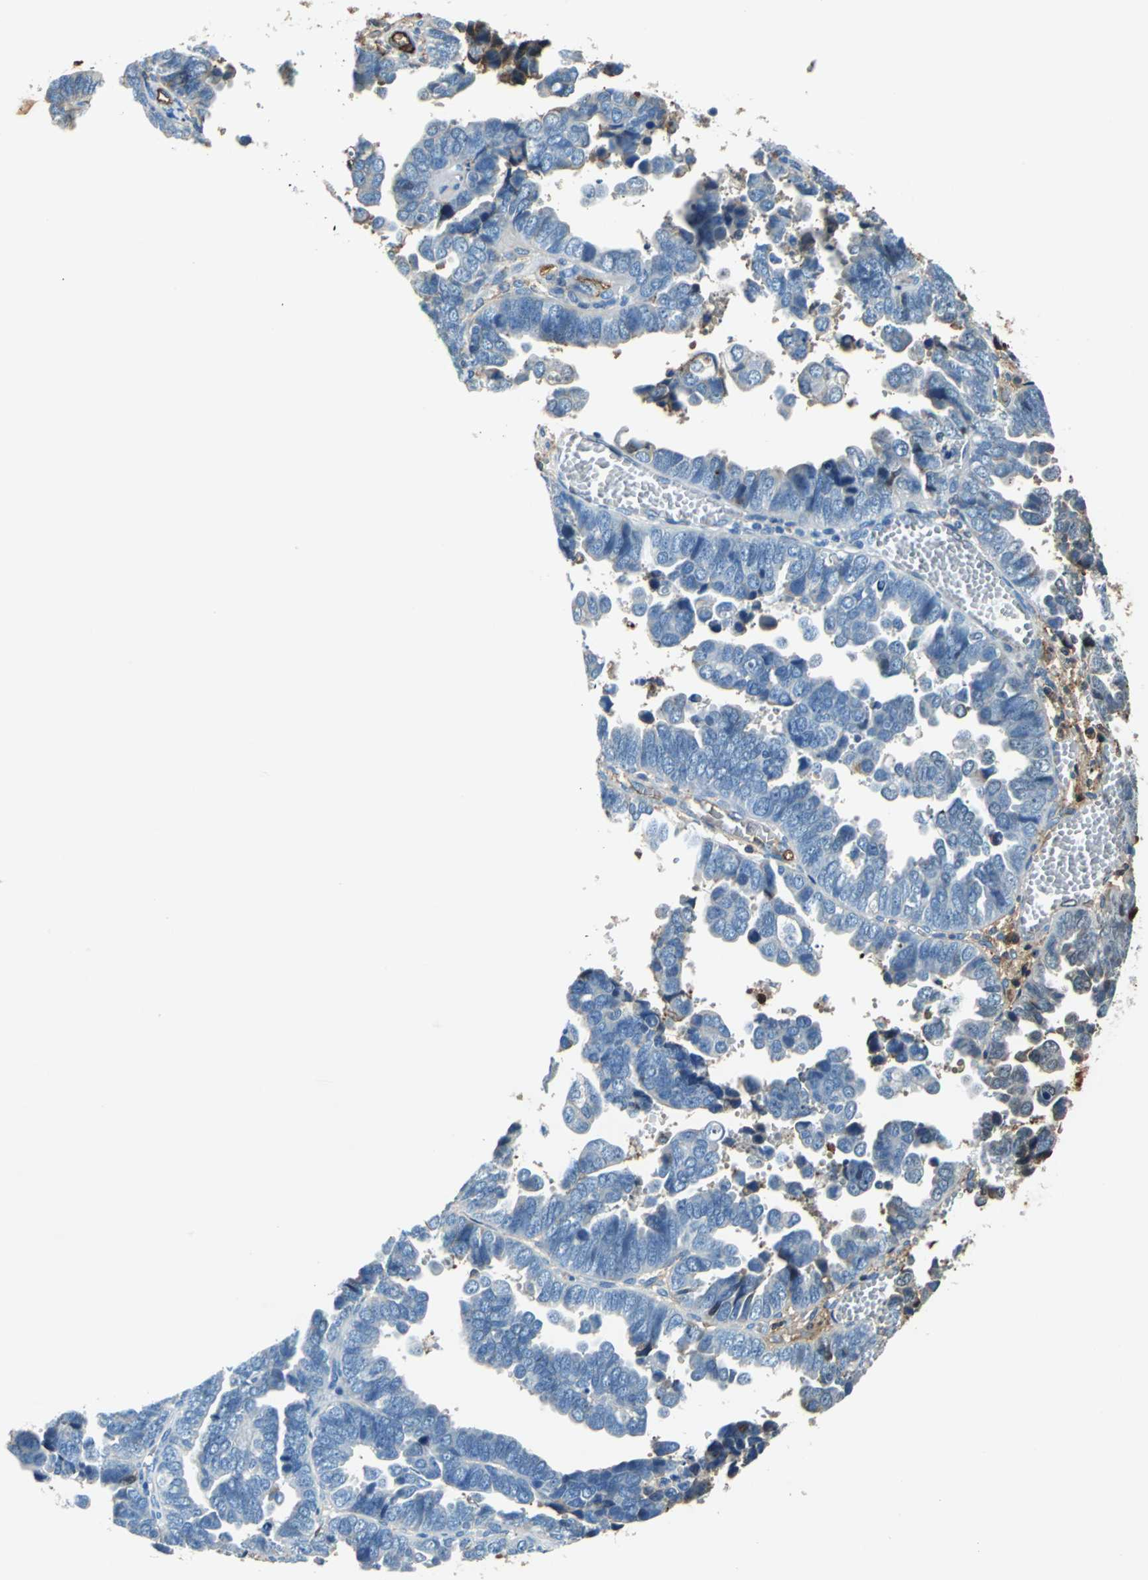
{"staining": {"intensity": "negative", "quantity": "none", "location": "none"}, "tissue": "endometrial cancer", "cell_type": "Tumor cells", "image_type": "cancer", "snomed": [{"axis": "morphology", "description": "Adenocarcinoma, NOS"}, {"axis": "topography", "description": "Endometrium"}], "caption": "The histopathology image demonstrates no significant expression in tumor cells of endometrial adenocarcinoma. The staining is performed using DAB brown chromogen with nuclei counter-stained in using hematoxylin.", "gene": "ALB", "patient": {"sex": "female", "age": 75}}